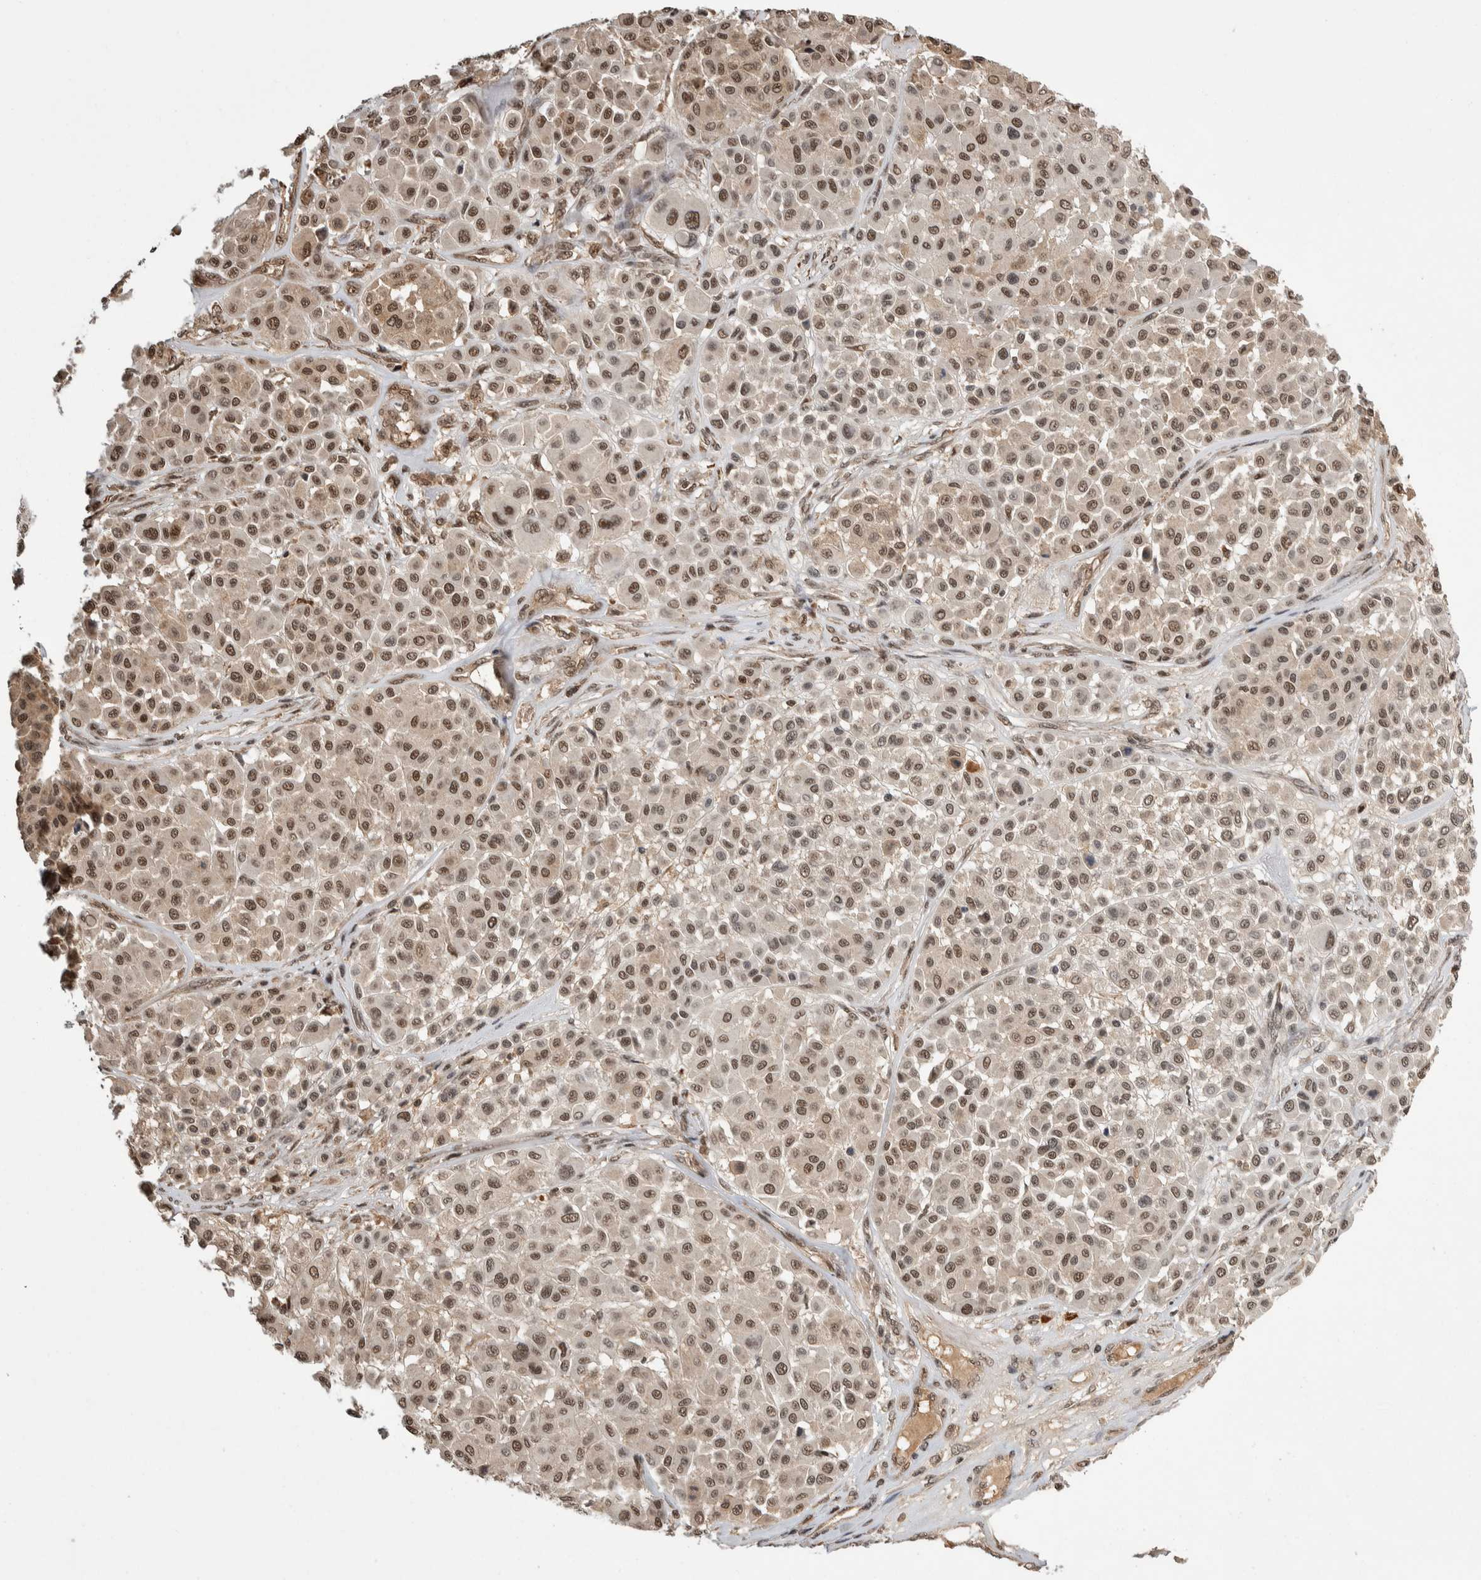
{"staining": {"intensity": "moderate", "quantity": ">75%", "location": "nuclear"}, "tissue": "melanoma", "cell_type": "Tumor cells", "image_type": "cancer", "snomed": [{"axis": "morphology", "description": "Malignant melanoma, Metastatic site"}, {"axis": "topography", "description": "Soft tissue"}], "caption": "Tumor cells display moderate nuclear expression in about >75% of cells in malignant melanoma (metastatic site).", "gene": "ZNF592", "patient": {"sex": "male", "age": 41}}